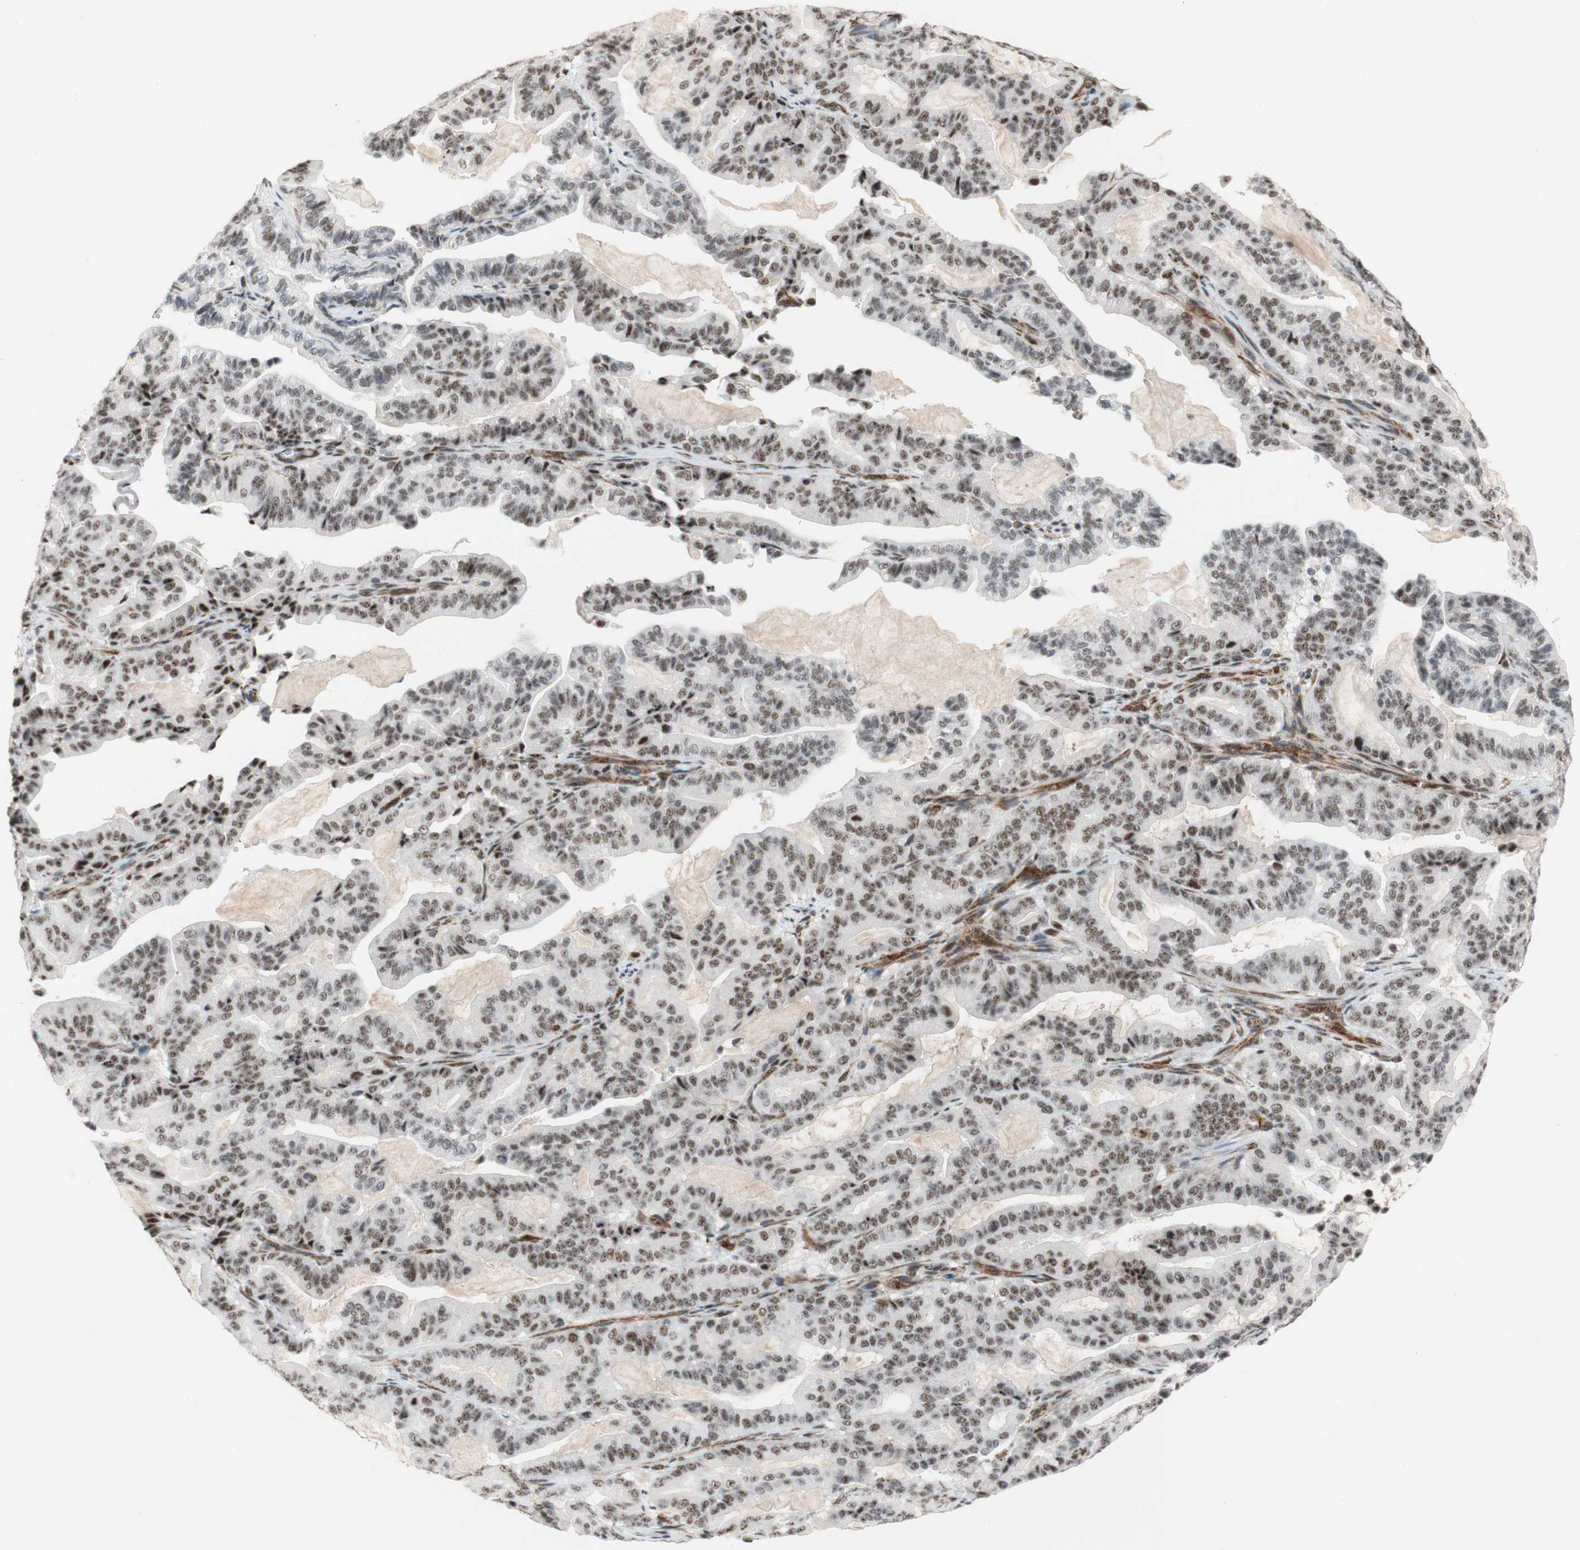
{"staining": {"intensity": "moderate", "quantity": ">75%", "location": "nuclear"}, "tissue": "pancreatic cancer", "cell_type": "Tumor cells", "image_type": "cancer", "snomed": [{"axis": "morphology", "description": "Adenocarcinoma, NOS"}, {"axis": "topography", "description": "Pancreas"}], "caption": "IHC micrograph of adenocarcinoma (pancreatic) stained for a protein (brown), which displays medium levels of moderate nuclear positivity in about >75% of tumor cells.", "gene": "SAP18", "patient": {"sex": "male", "age": 63}}